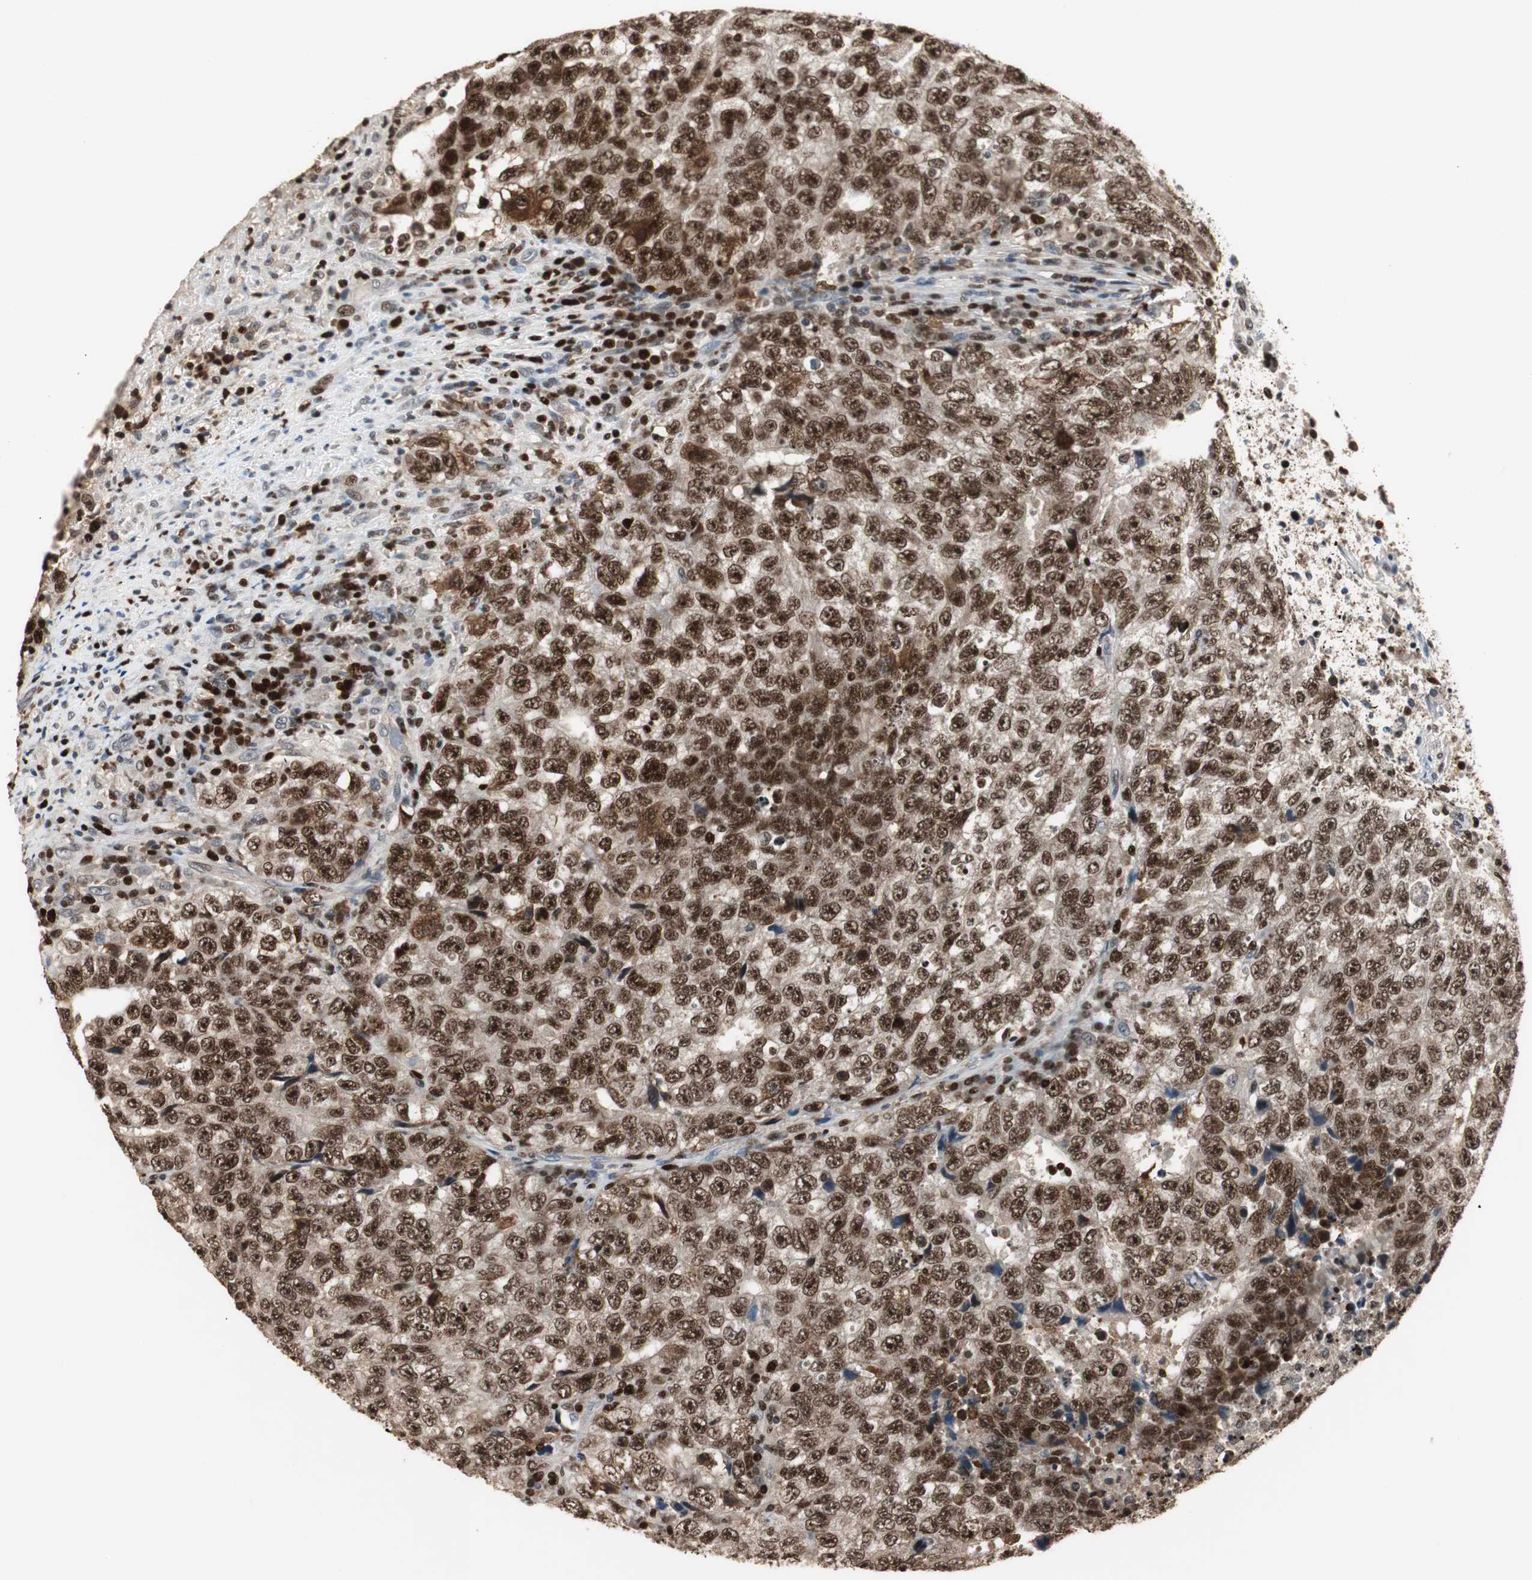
{"staining": {"intensity": "strong", "quantity": ">75%", "location": "nuclear"}, "tissue": "testis cancer", "cell_type": "Tumor cells", "image_type": "cancer", "snomed": [{"axis": "morphology", "description": "Necrosis, NOS"}, {"axis": "morphology", "description": "Carcinoma, Embryonal, NOS"}, {"axis": "topography", "description": "Testis"}], "caption": "This is a micrograph of immunohistochemistry (IHC) staining of embryonal carcinoma (testis), which shows strong staining in the nuclear of tumor cells.", "gene": "FEN1", "patient": {"sex": "male", "age": 19}}